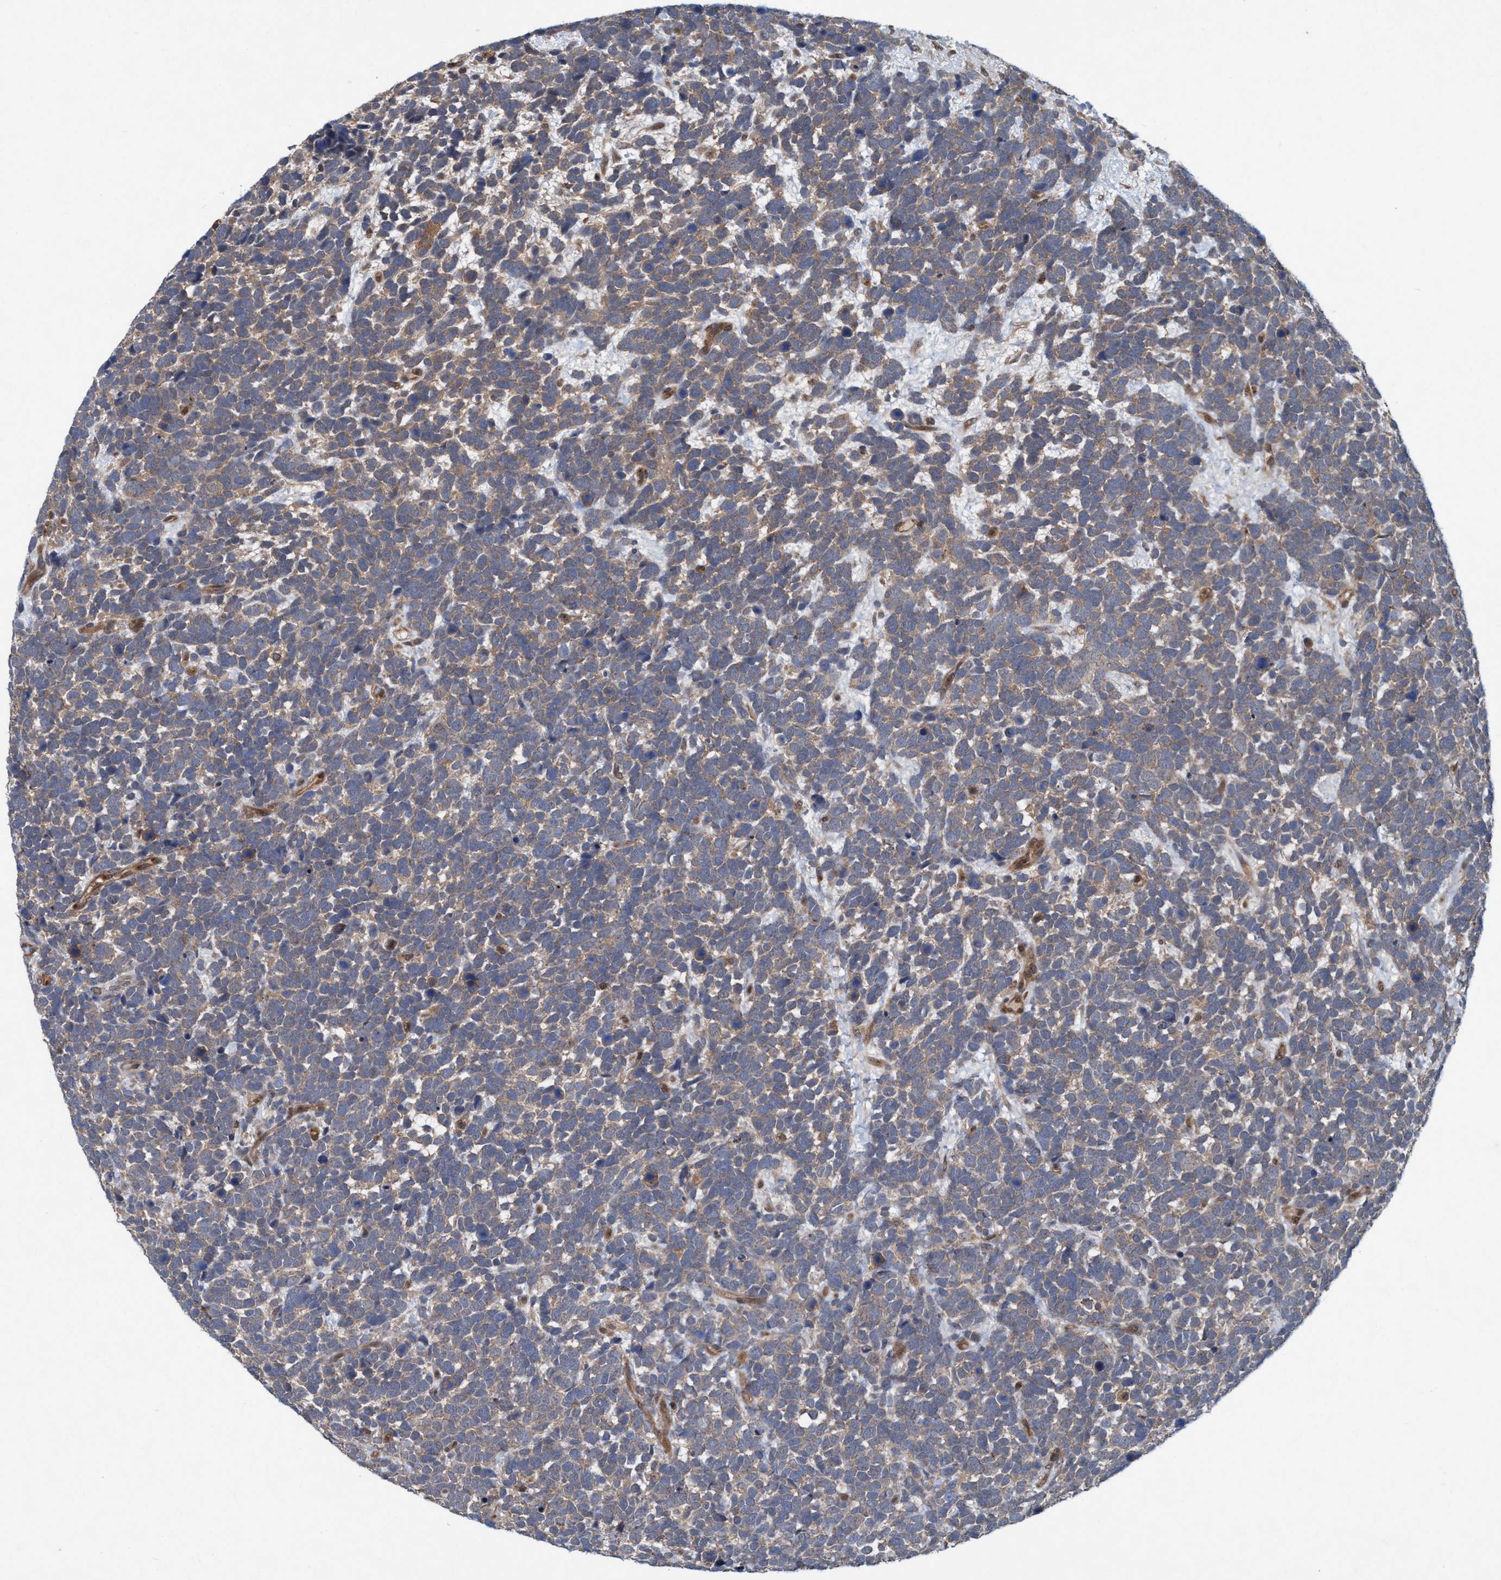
{"staining": {"intensity": "weak", "quantity": ">75%", "location": "cytoplasmic/membranous"}, "tissue": "urothelial cancer", "cell_type": "Tumor cells", "image_type": "cancer", "snomed": [{"axis": "morphology", "description": "Urothelial carcinoma, High grade"}, {"axis": "topography", "description": "Urinary bladder"}], "caption": "Protein positivity by IHC shows weak cytoplasmic/membranous expression in about >75% of tumor cells in urothelial cancer.", "gene": "TRIM65", "patient": {"sex": "female", "age": 82}}